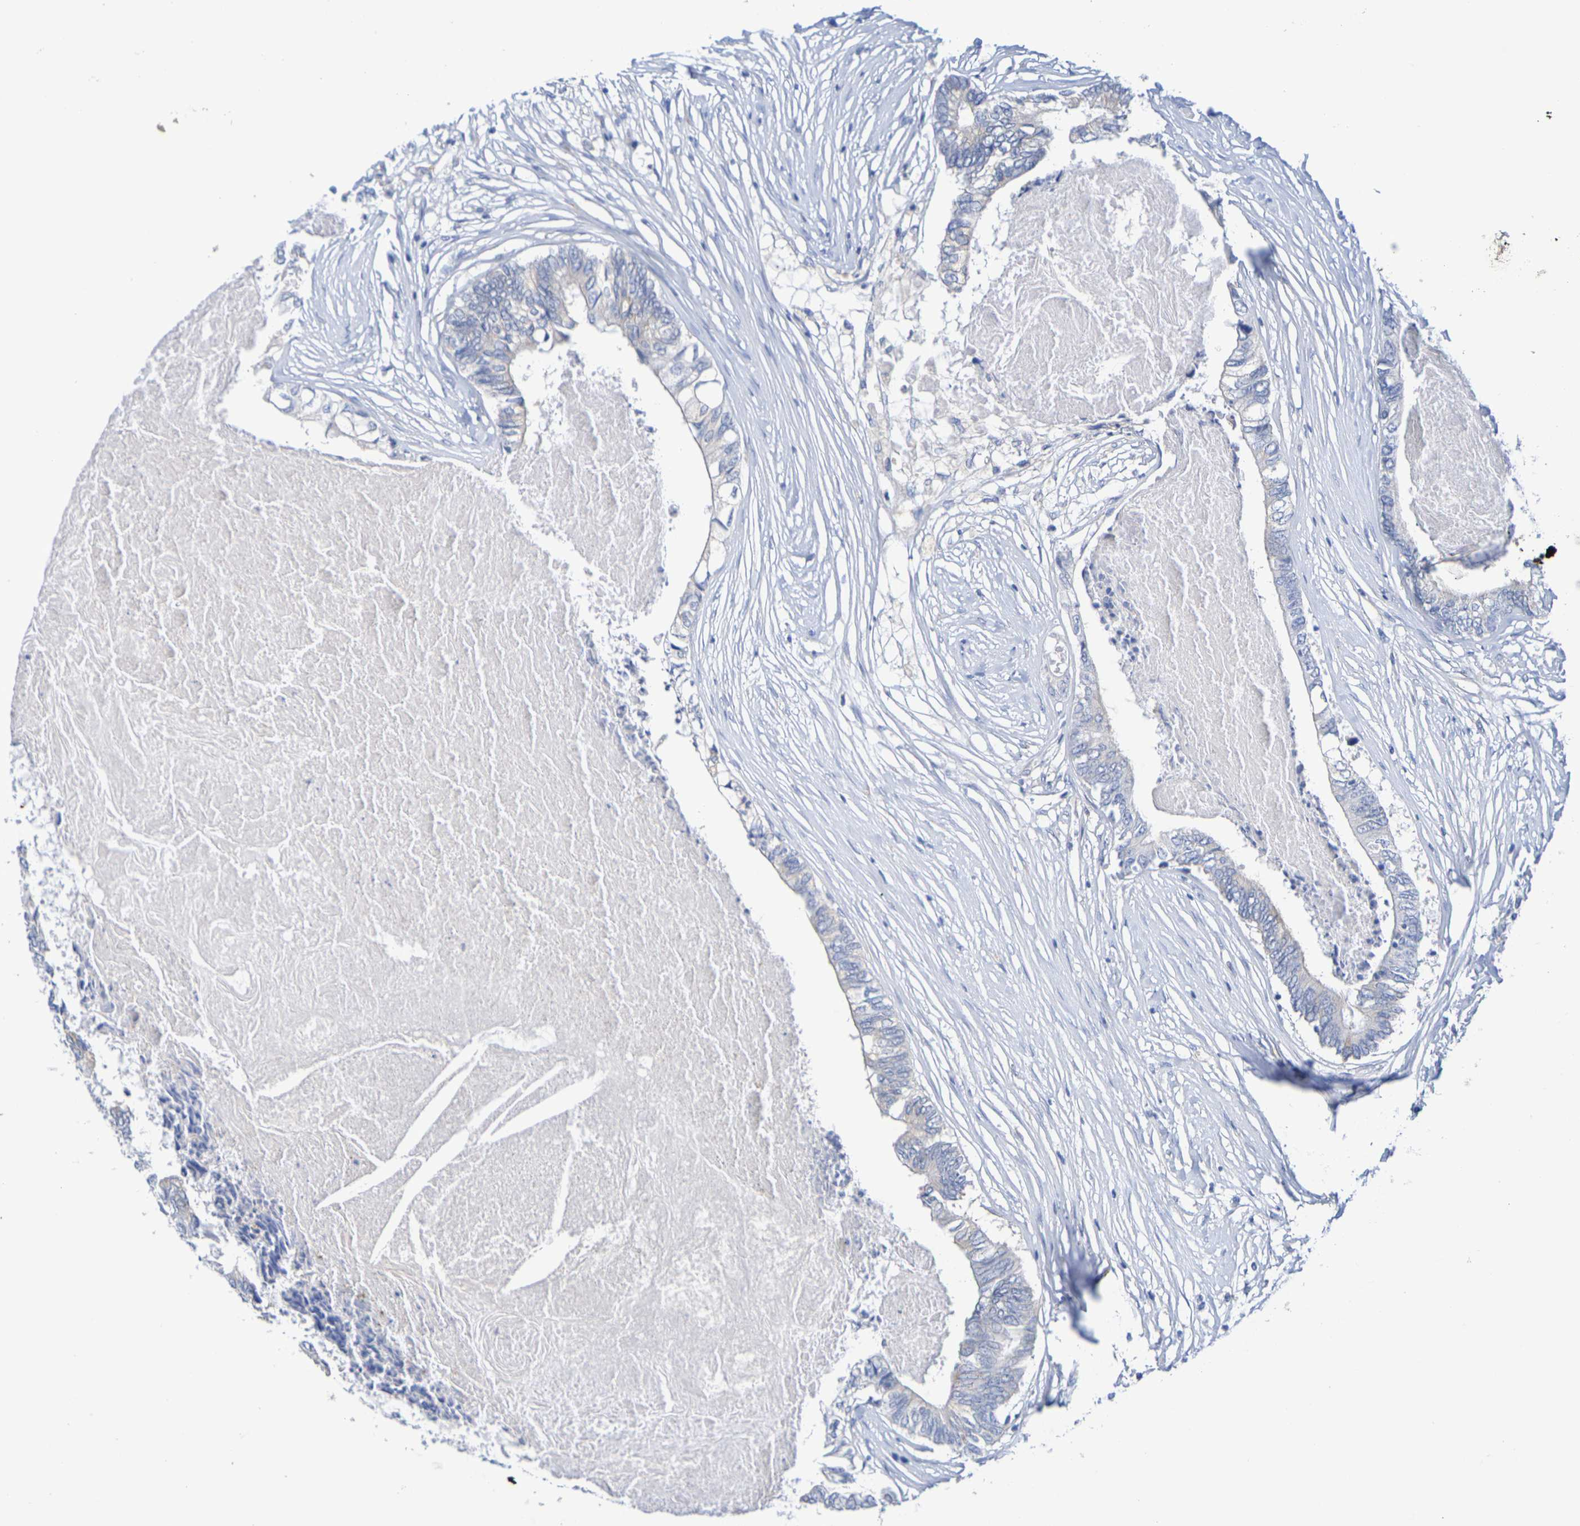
{"staining": {"intensity": "weak", "quantity": "<25%", "location": "cytoplasmic/membranous"}, "tissue": "colorectal cancer", "cell_type": "Tumor cells", "image_type": "cancer", "snomed": [{"axis": "morphology", "description": "Adenocarcinoma, NOS"}, {"axis": "topography", "description": "Rectum"}], "caption": "Colorectal cancer stained for a protein using IHC shows no expression tumor cells.", "gene": "TMCC3", "patient": {"sex": "male", "age": 63}}